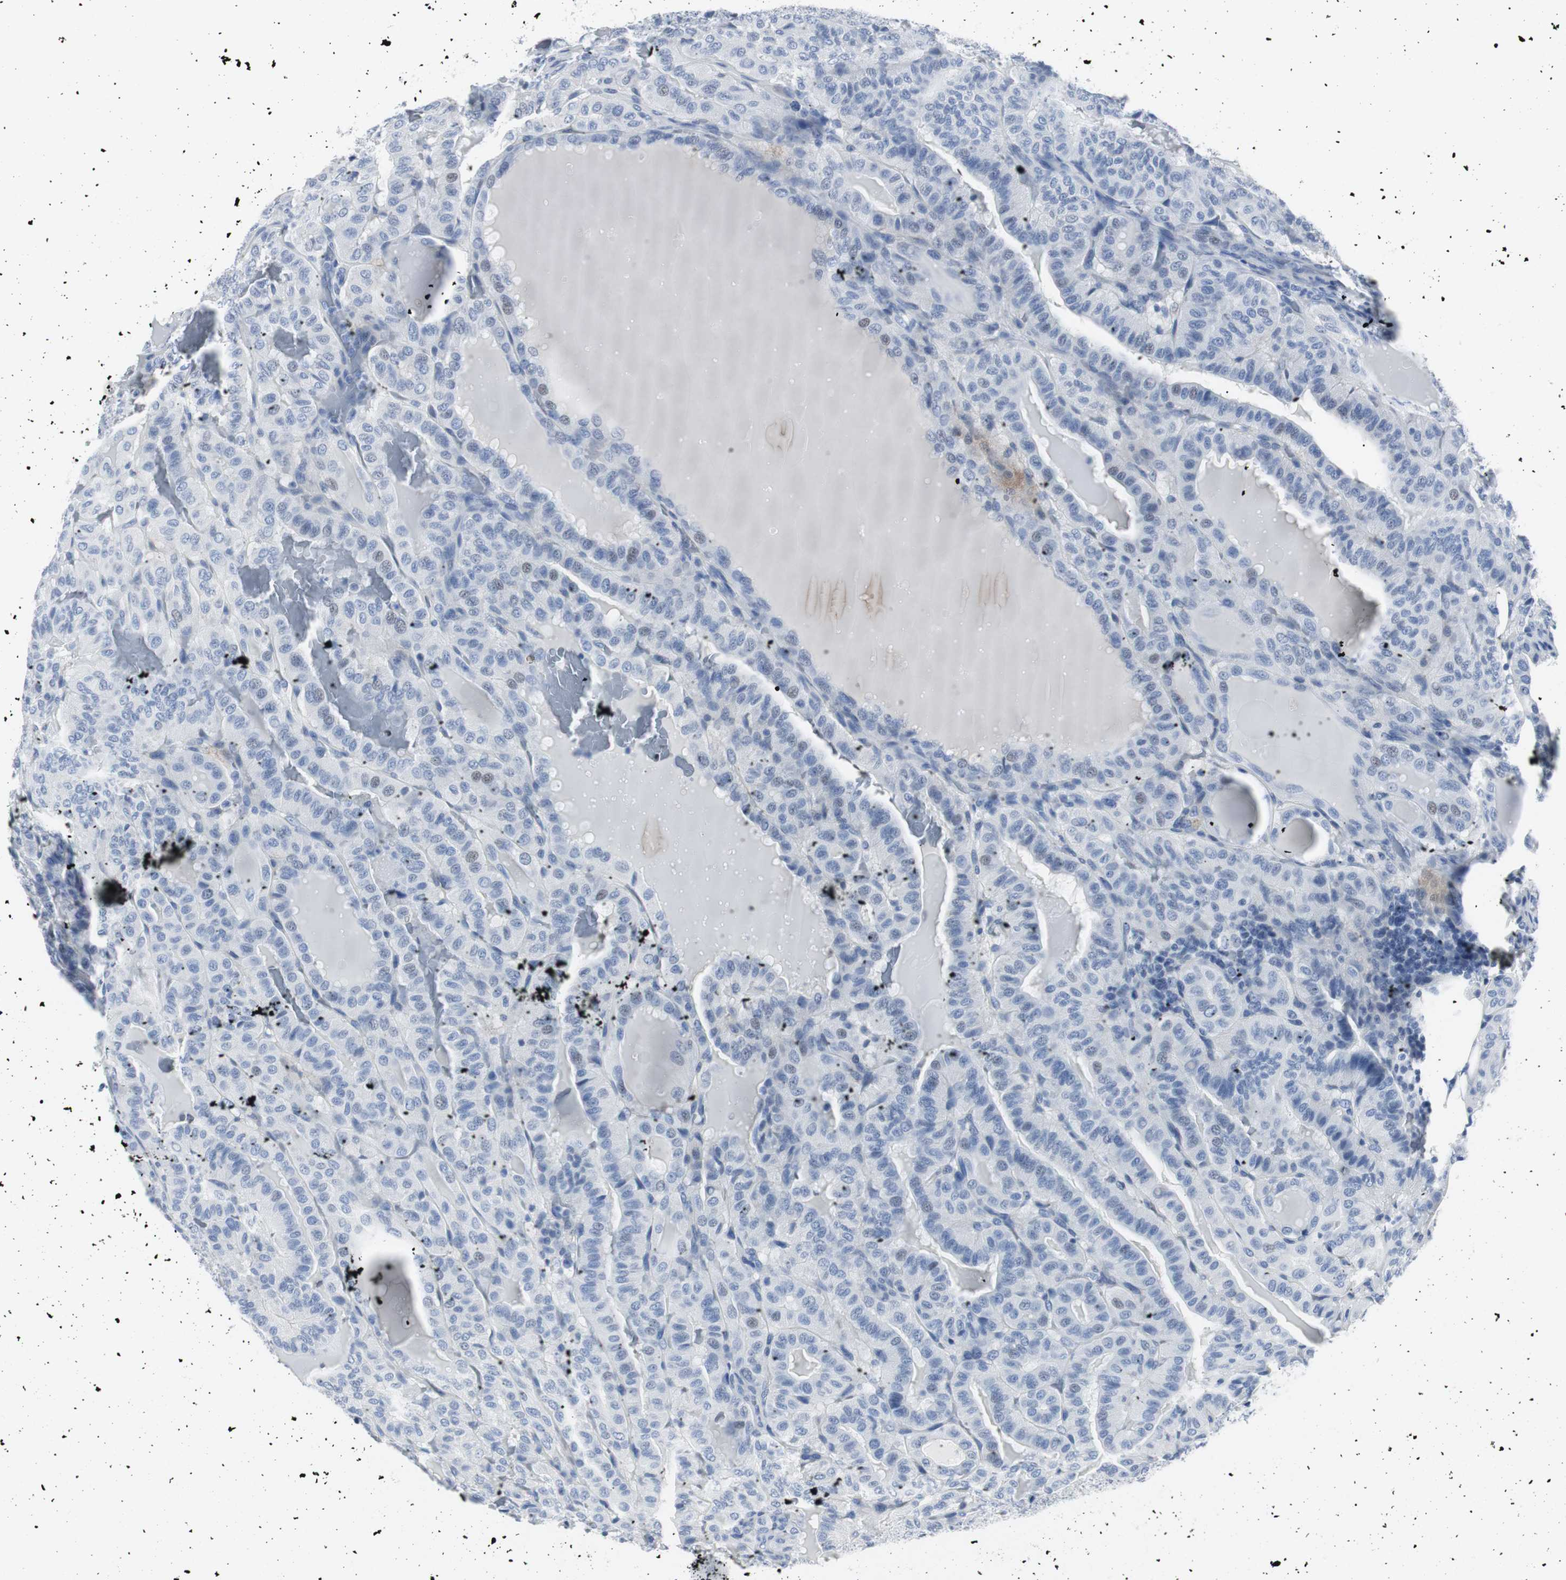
{"staining": {"intensity": "negative", "quantity": "none", "location": "none"}, "tissue": "thyroid cancer", "cell_type": "Tumor cells", "image_type": "cancer", "snomed": [{"axis": "morphology", "description": "Papillary adenocarcinoma, NOS"}, {"axis": "topography", "description": "Thyroid gland"}], "caption": "This is a histopathology image of IHC staining of thyroid cancer, which shows no positivity in tumor cells.", "gene": "GAP43", "patient": {"sex": "male", "age": 77}}